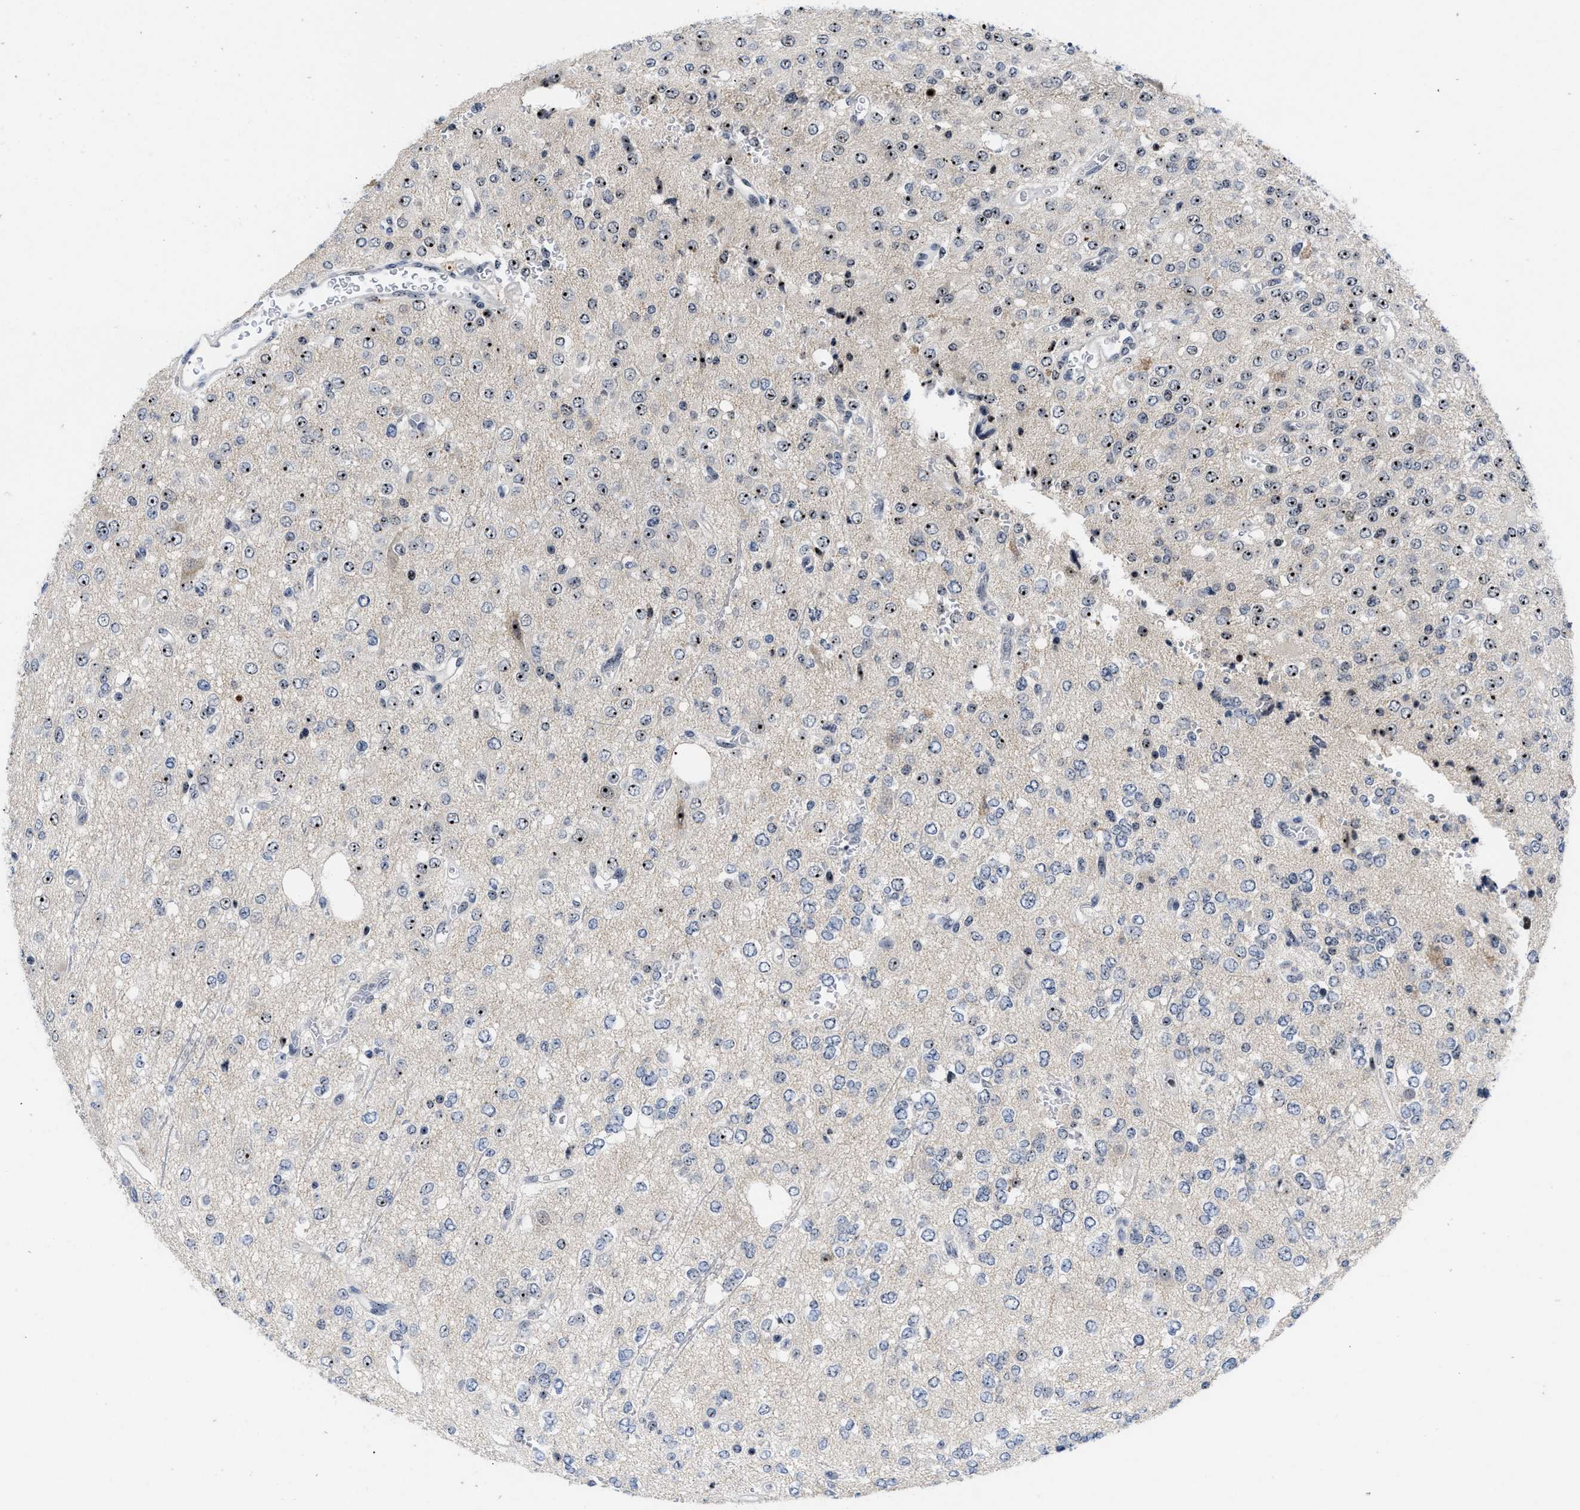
{"staining": {"intensity": "moderate", "quantity": "25%-75%", "location": "nuclear"}, "tissue": "glioma", "cell_type": "Tumor cells", "image_type": "cancer", "snomed": [{"axis": "morphology", "description": "Glioma, malignant, Low grade"}, {"axis": "topography", "description": "Brain"}], "caption": "A brown stain shows moderate nuclear expression of a protein in malignant glioma (low-grade) tumor cells.", "gene": "NOP58", "patient": {"sex": "male", "age": 38}}